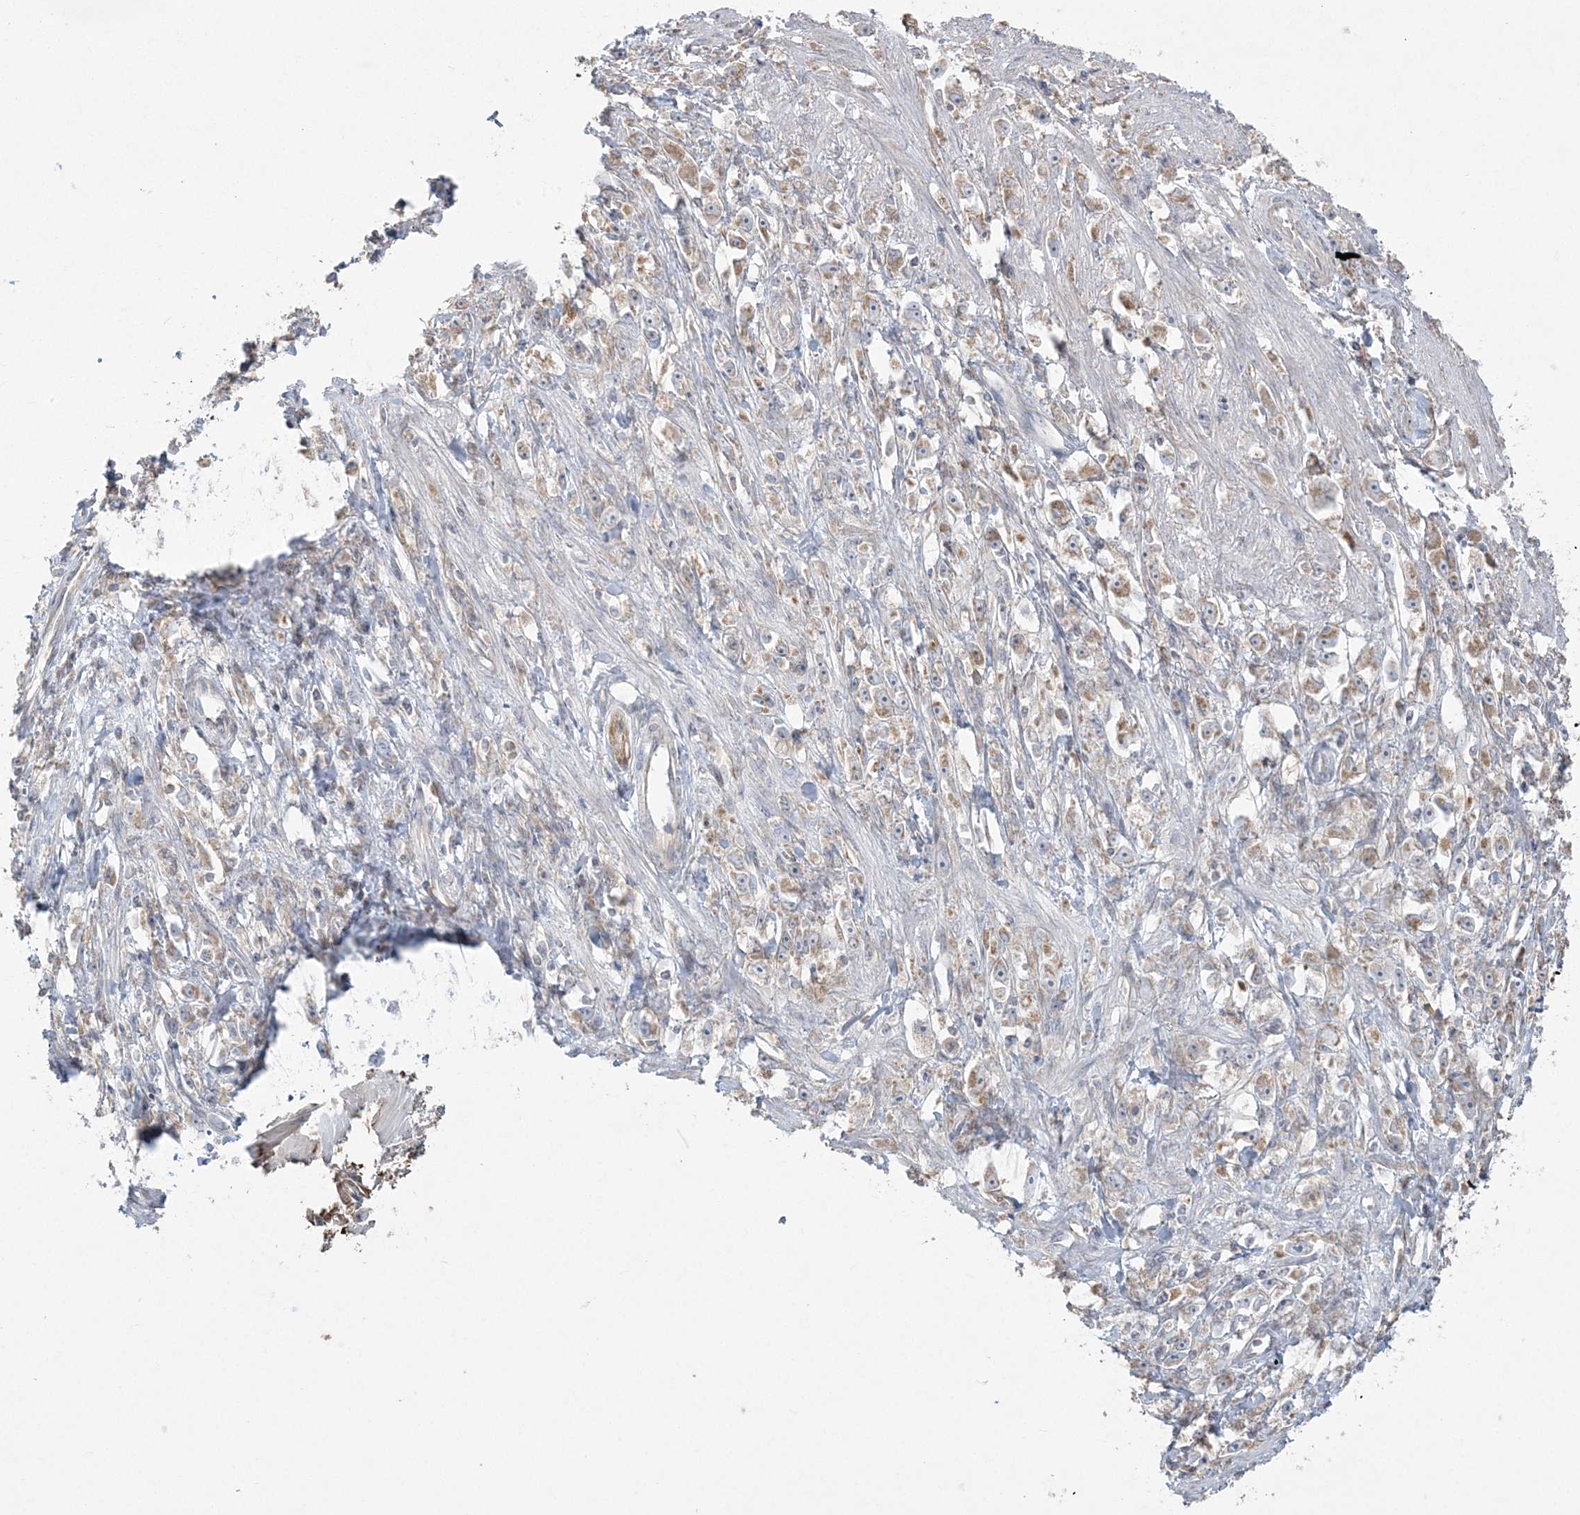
{"staining": {"intensity": "weak", "quantity": ">75%", "location": "cytoplasmic/membranous"}, "tissue": "stomach cancer", "cell_type": "Tumor cells", "image_type": "cancer", "snomed": [{"axis": "morphology", "description": "Adenocarcinoma, NOS"}, {"axis": "topography", "description": "Stomach"}], "caption": "A brown stain shows weak cytoplasmic/membranous expression of a protein in human adenocarcinoma (stomach) tumor cells.", "gene": "ZC3H6", "patient": {"sex": "female", "age": 59}}